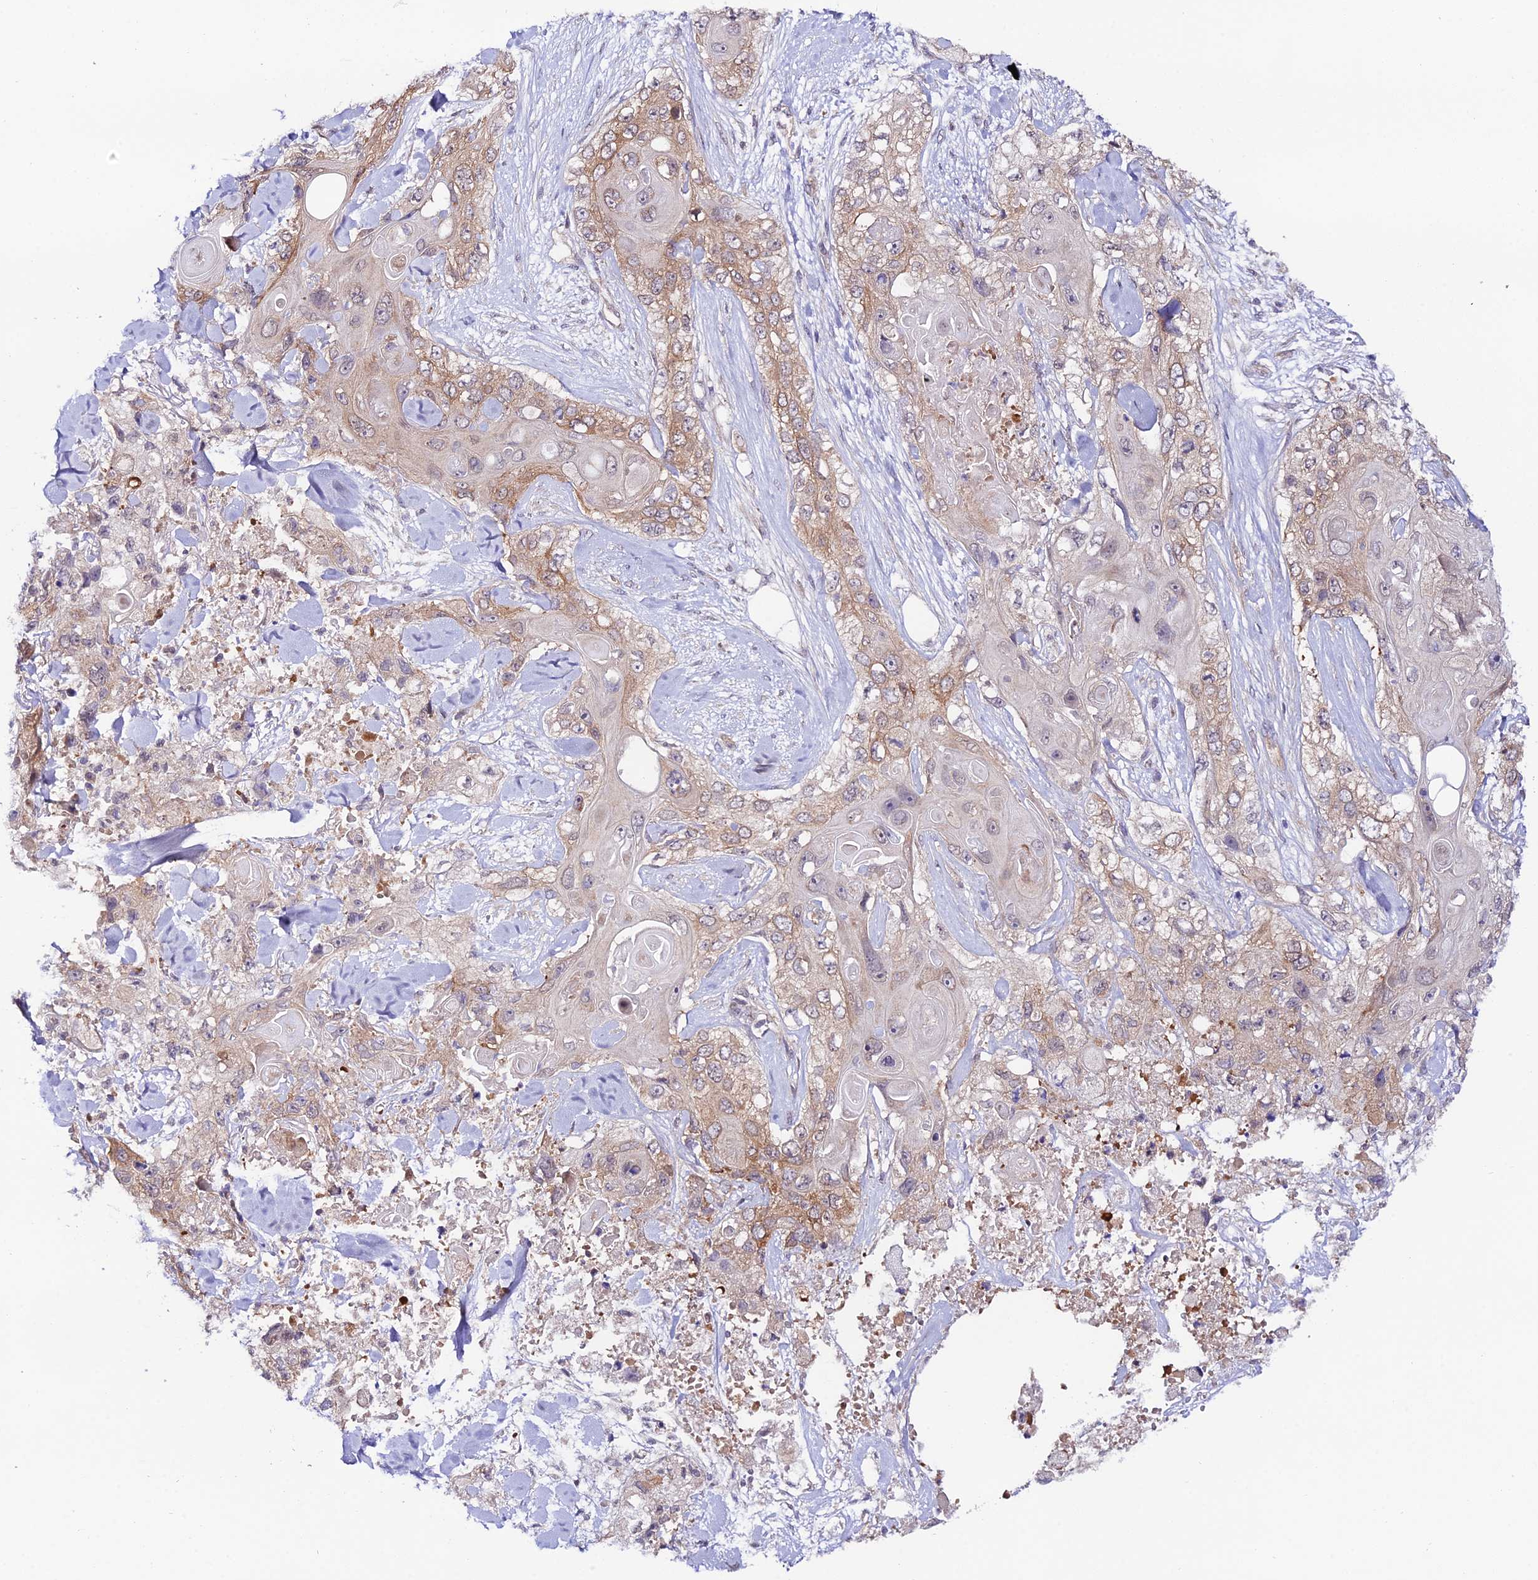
{"staining": {"intensity": "weak", "quantity": "<25%", "location": "cytoplasmic/membranous"}, "tissue": "skin cancer", "cell_type": "Tumor cells", "image_type": "cancer", "snomed": [{"axis": "morphology", "description": "Normal tissue, NOS"}, {"axis": "morphology", "description": "Squamous cell carcinoma, NOS"}, {"axis": "topography", "description": "Skin"}], "caption": "This is a micrograph of immunohistochemistry staining of skin squamous cell carcinoma, which shows no expression in tumor cells.", "gene": "TRIM40", "patient": {"sex": "male", "age": 72}}